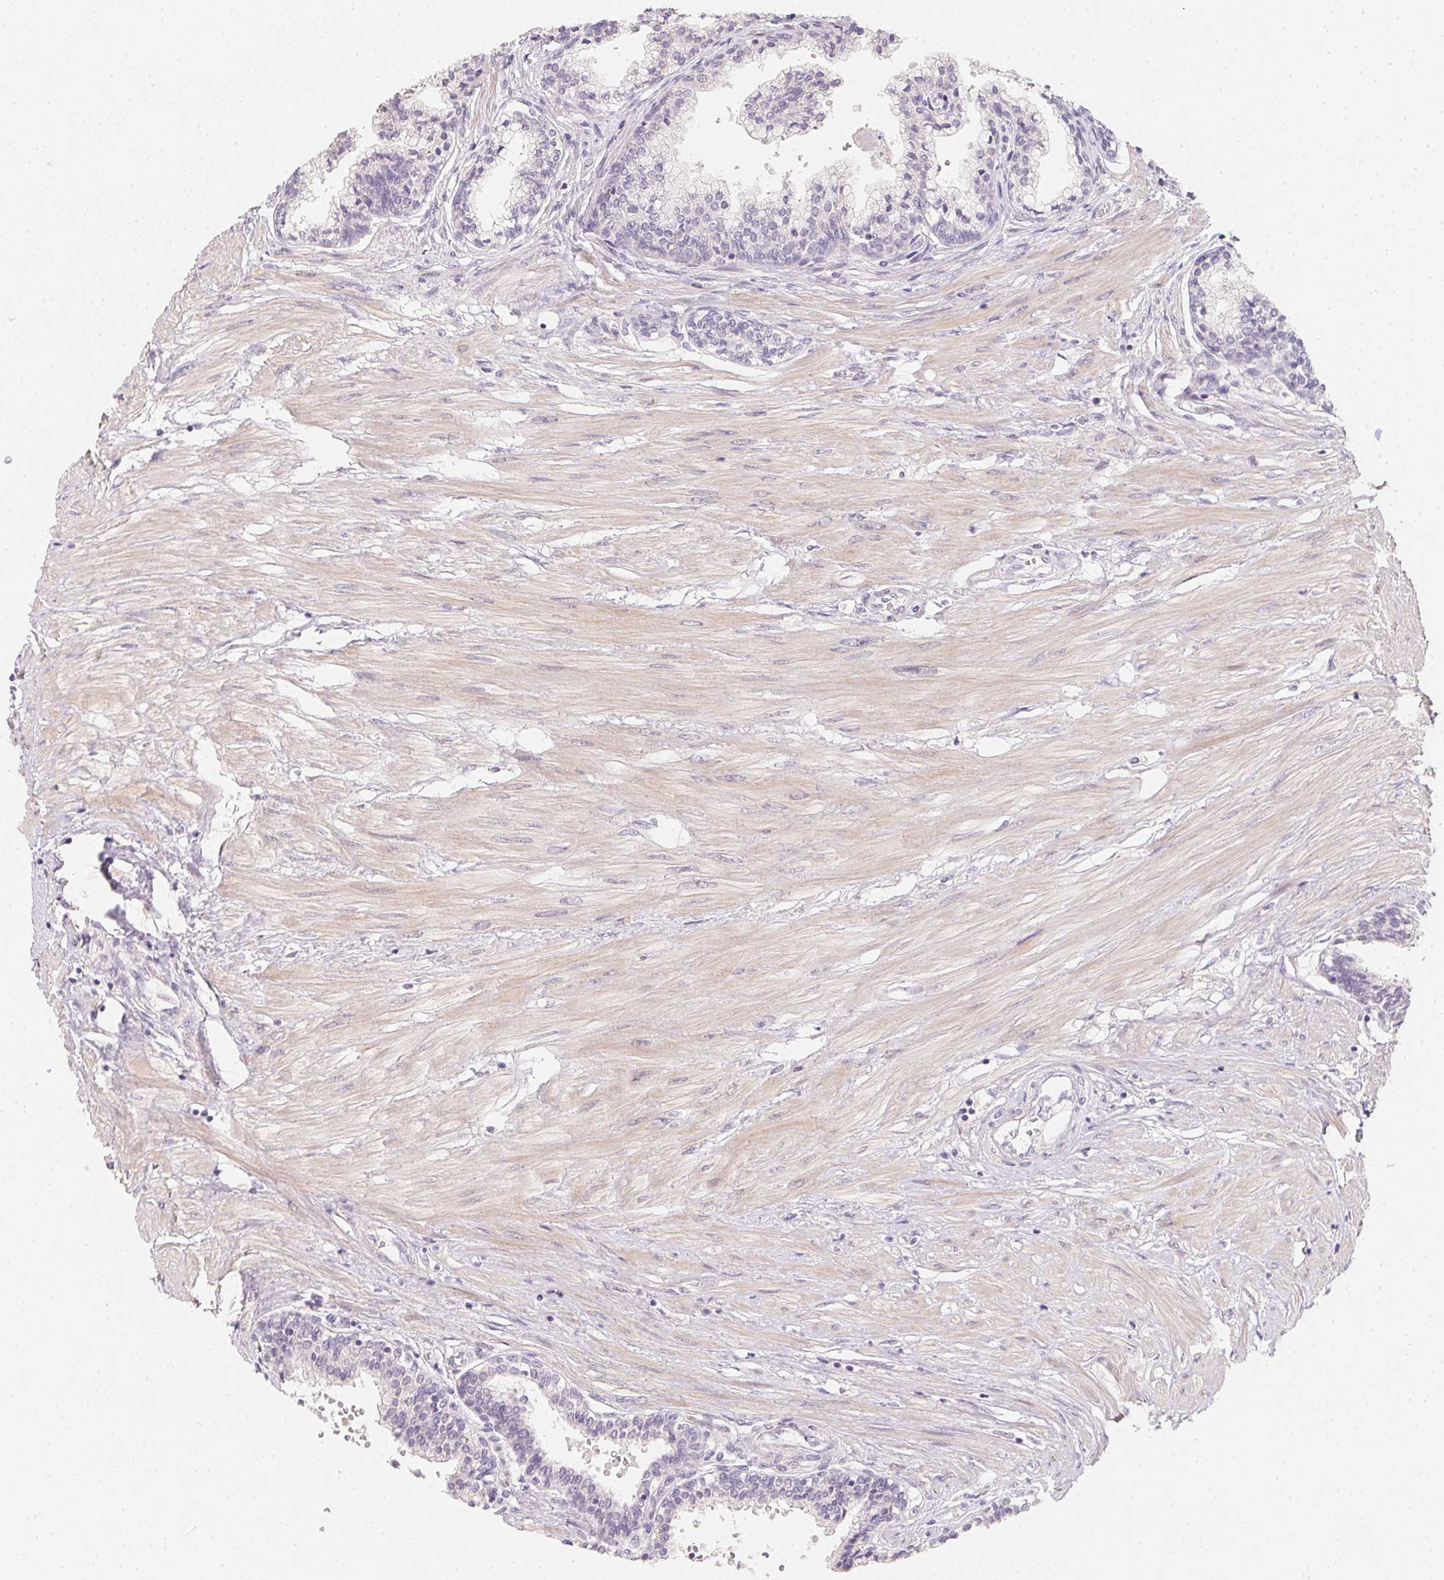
{"staining": {"intensity": "negative", "quantity": "none", "location": "none"}, "tissue": "prostate", "cell_type": "Glandular cells", "image_type": "normal", "snomed": [{"axis": "morphology", "description": "Normal tissue, NOS"}, {"axis": "topography", "description": "Prostate"}], "caption": "Unremarkable prostate was stained to show a protein in brown. There is no significant expression in glandular cells.", "gene": "ZBBX", "patient": {"sex": "male", "age": 55}}